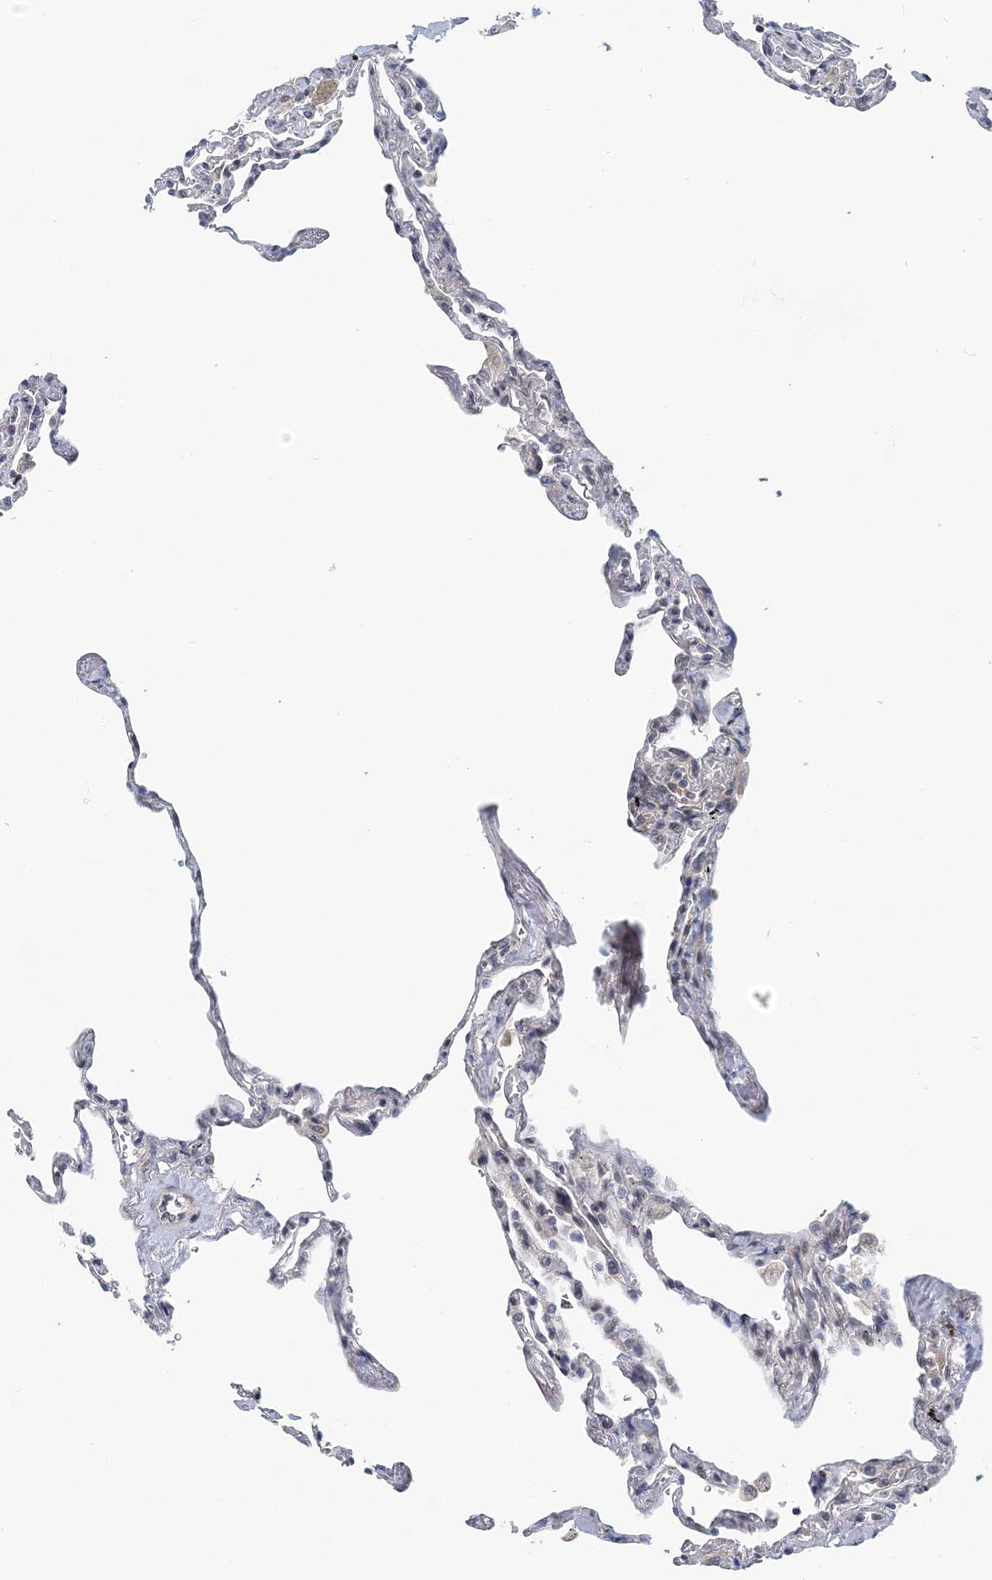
{"staining": {"intensity": "negative", "quantity": "none", "location": "none"}, "tissue": "lung", "cell_type": "Alveolar cells", "image_type": "normal", "snomed": [{"axis": "morphology", "description": "Normal tissue, NOS"}, {"axis": "topography", "description": "Lung"}], "caption": "Image shows no protein staining in alveolar cells of normal lung. (IHC, brightfield microscopy, high magnification).", "gene": "HYCC2", "patient": {"sex": "male", "age": 59}}